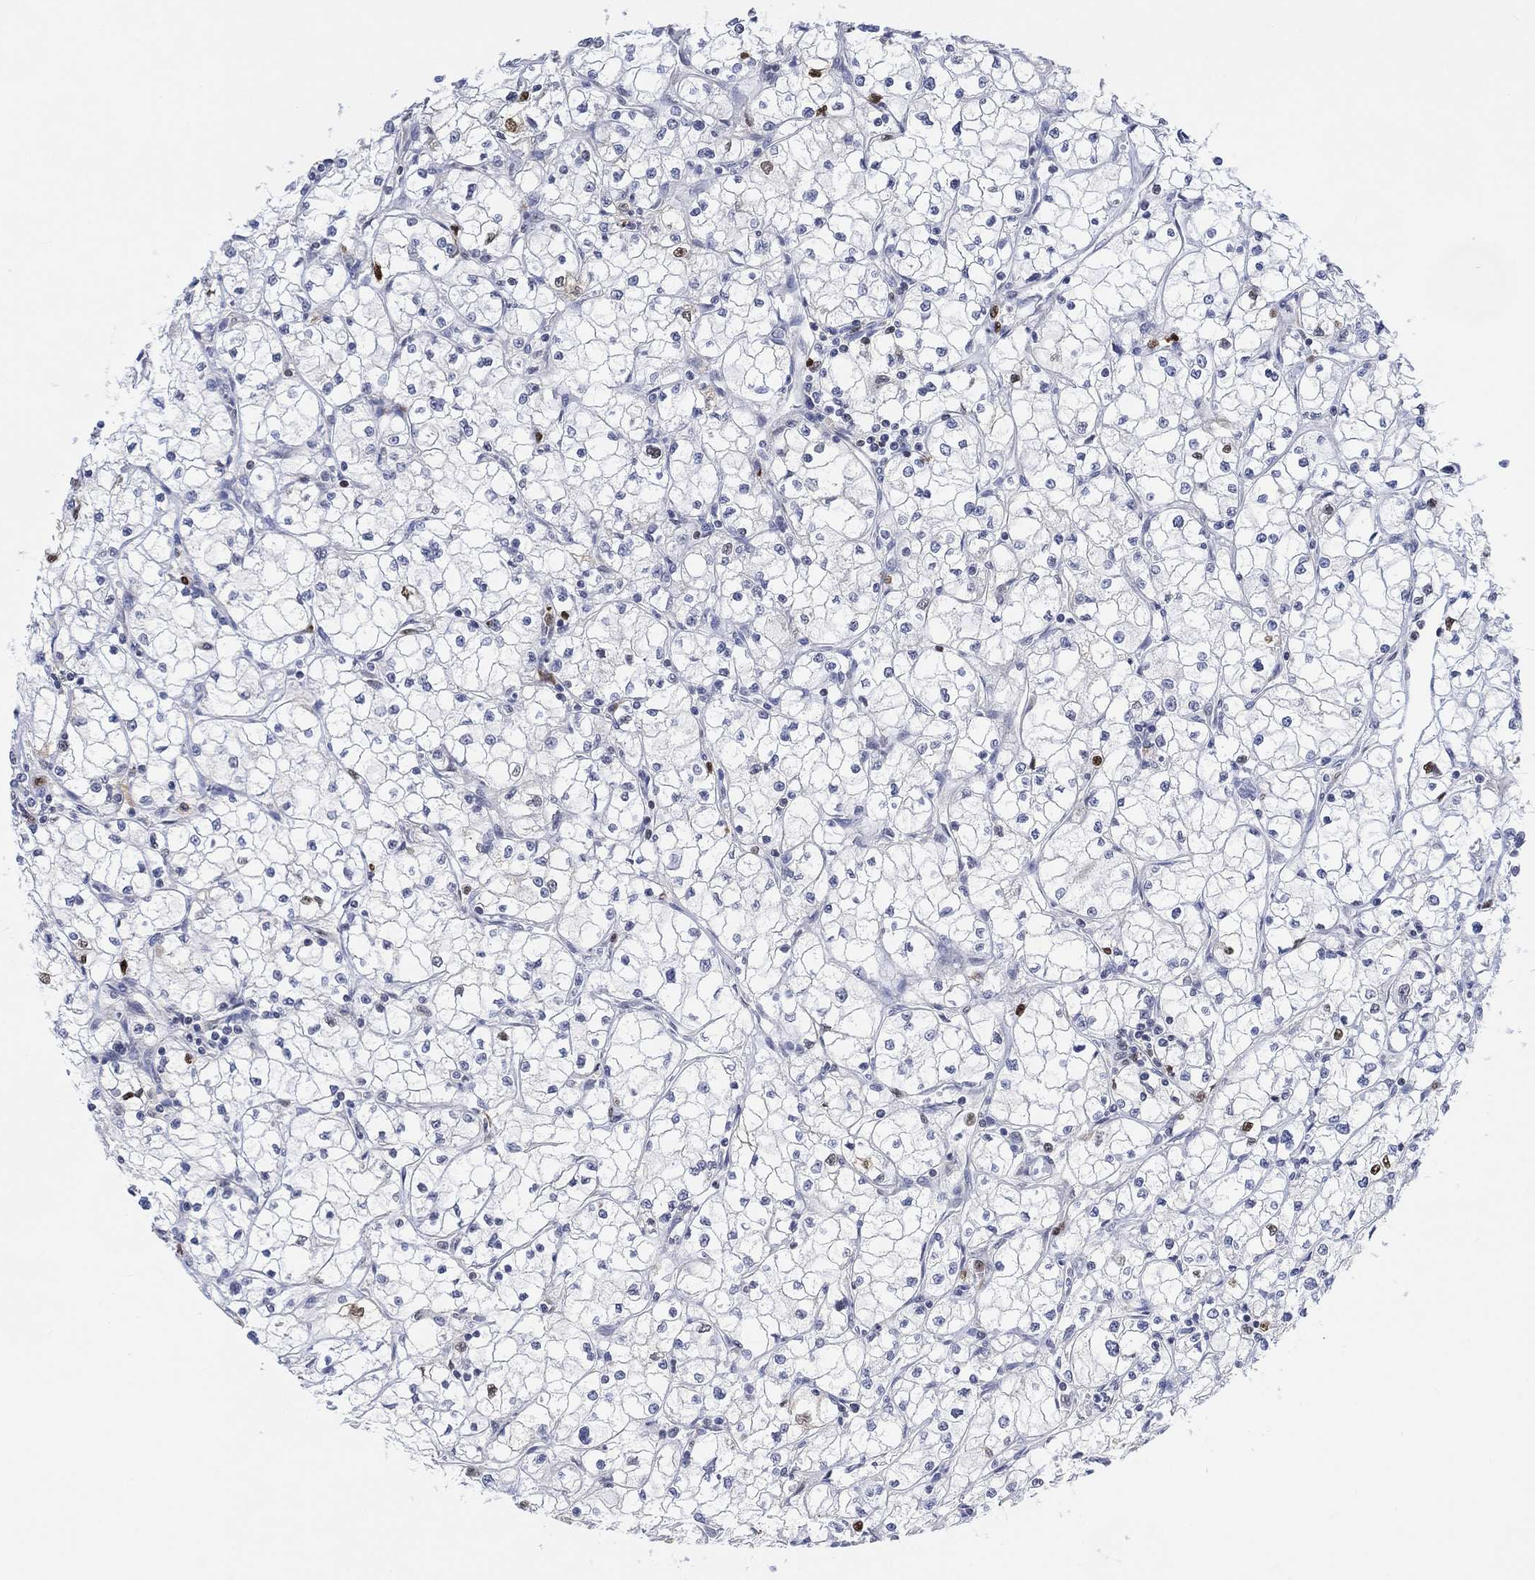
{"staining": {"intensity": "moderate", "quantity": "<25%", "location": "nuclear"}, "tissue": "renal cancer", "cell_type": "Tumor cells", "image_type": "cancer", "snomed": [{"axis": "morphology", "description": "Adenocarcinoma, NOS"}, {"axis": "topography", "description": "Kidney"}], "caption": "Brown immunohistochemical staining in human adenocarcinoma (renal) exhibits moderate nuclear staining in approximately <25% of tumor cells.", "gene": "RAD54L2", "patient": {"sex": "male", "age": 67}}